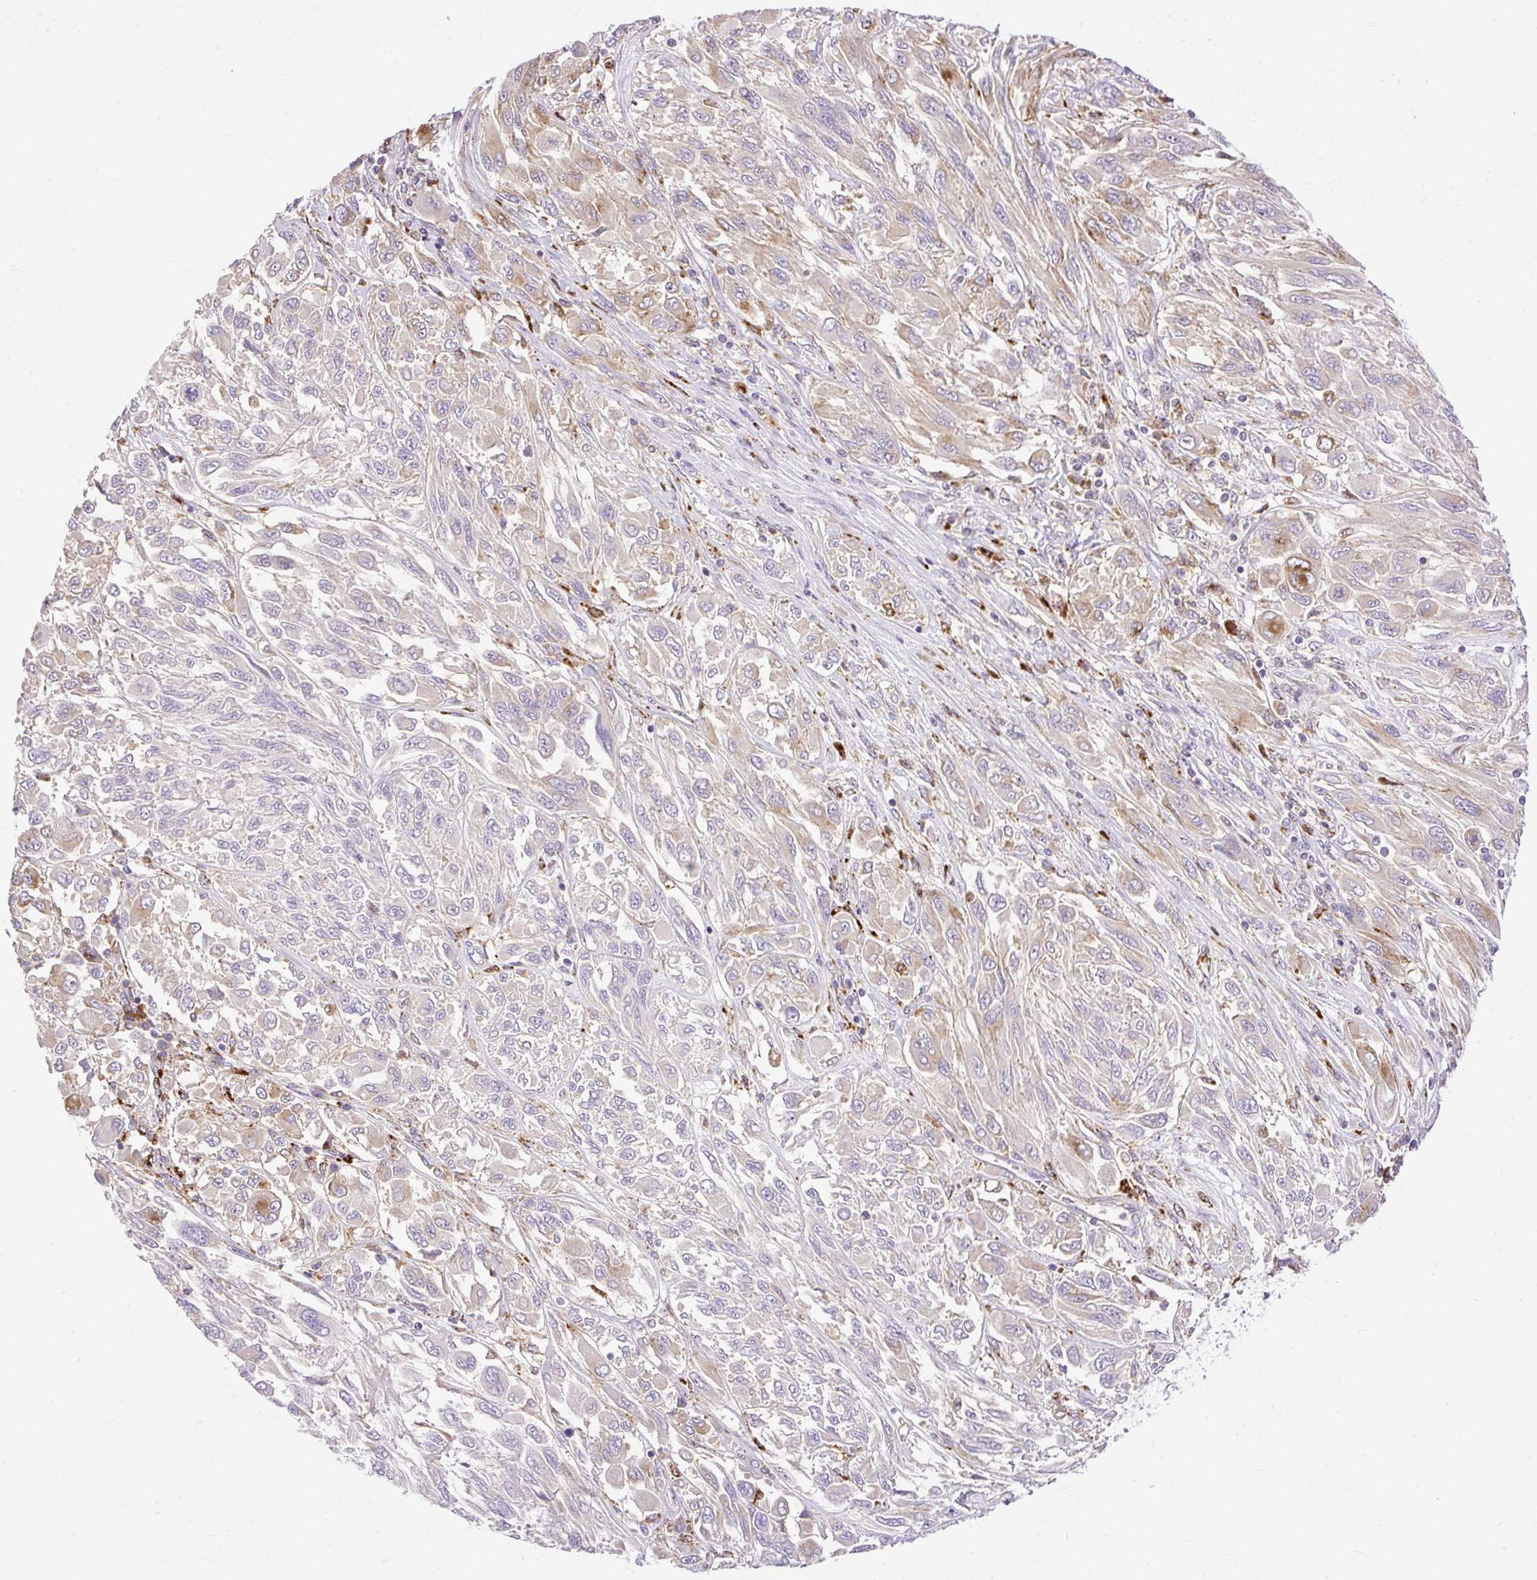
{"staining": {"intensity": "moderate", "quantity": "<25%", "location": "cytoplasmic/membranous"}, "tissue": "melanoma", "cell_type": "Tumor cells", "image_type": "cancer", "snomed": [{"axis": "morphology", "description": "Malignant melanoma, NOS"}, {"axis": "topography", "description": "Skin"}], "caption": "Malignant melanoma stained with immunohistochemistry shows moderate cytoplasmic/membranous expression in about <25% of tumor cells.", "gene": "HEXB", "patient": {"sex": "female", "age": 91}}